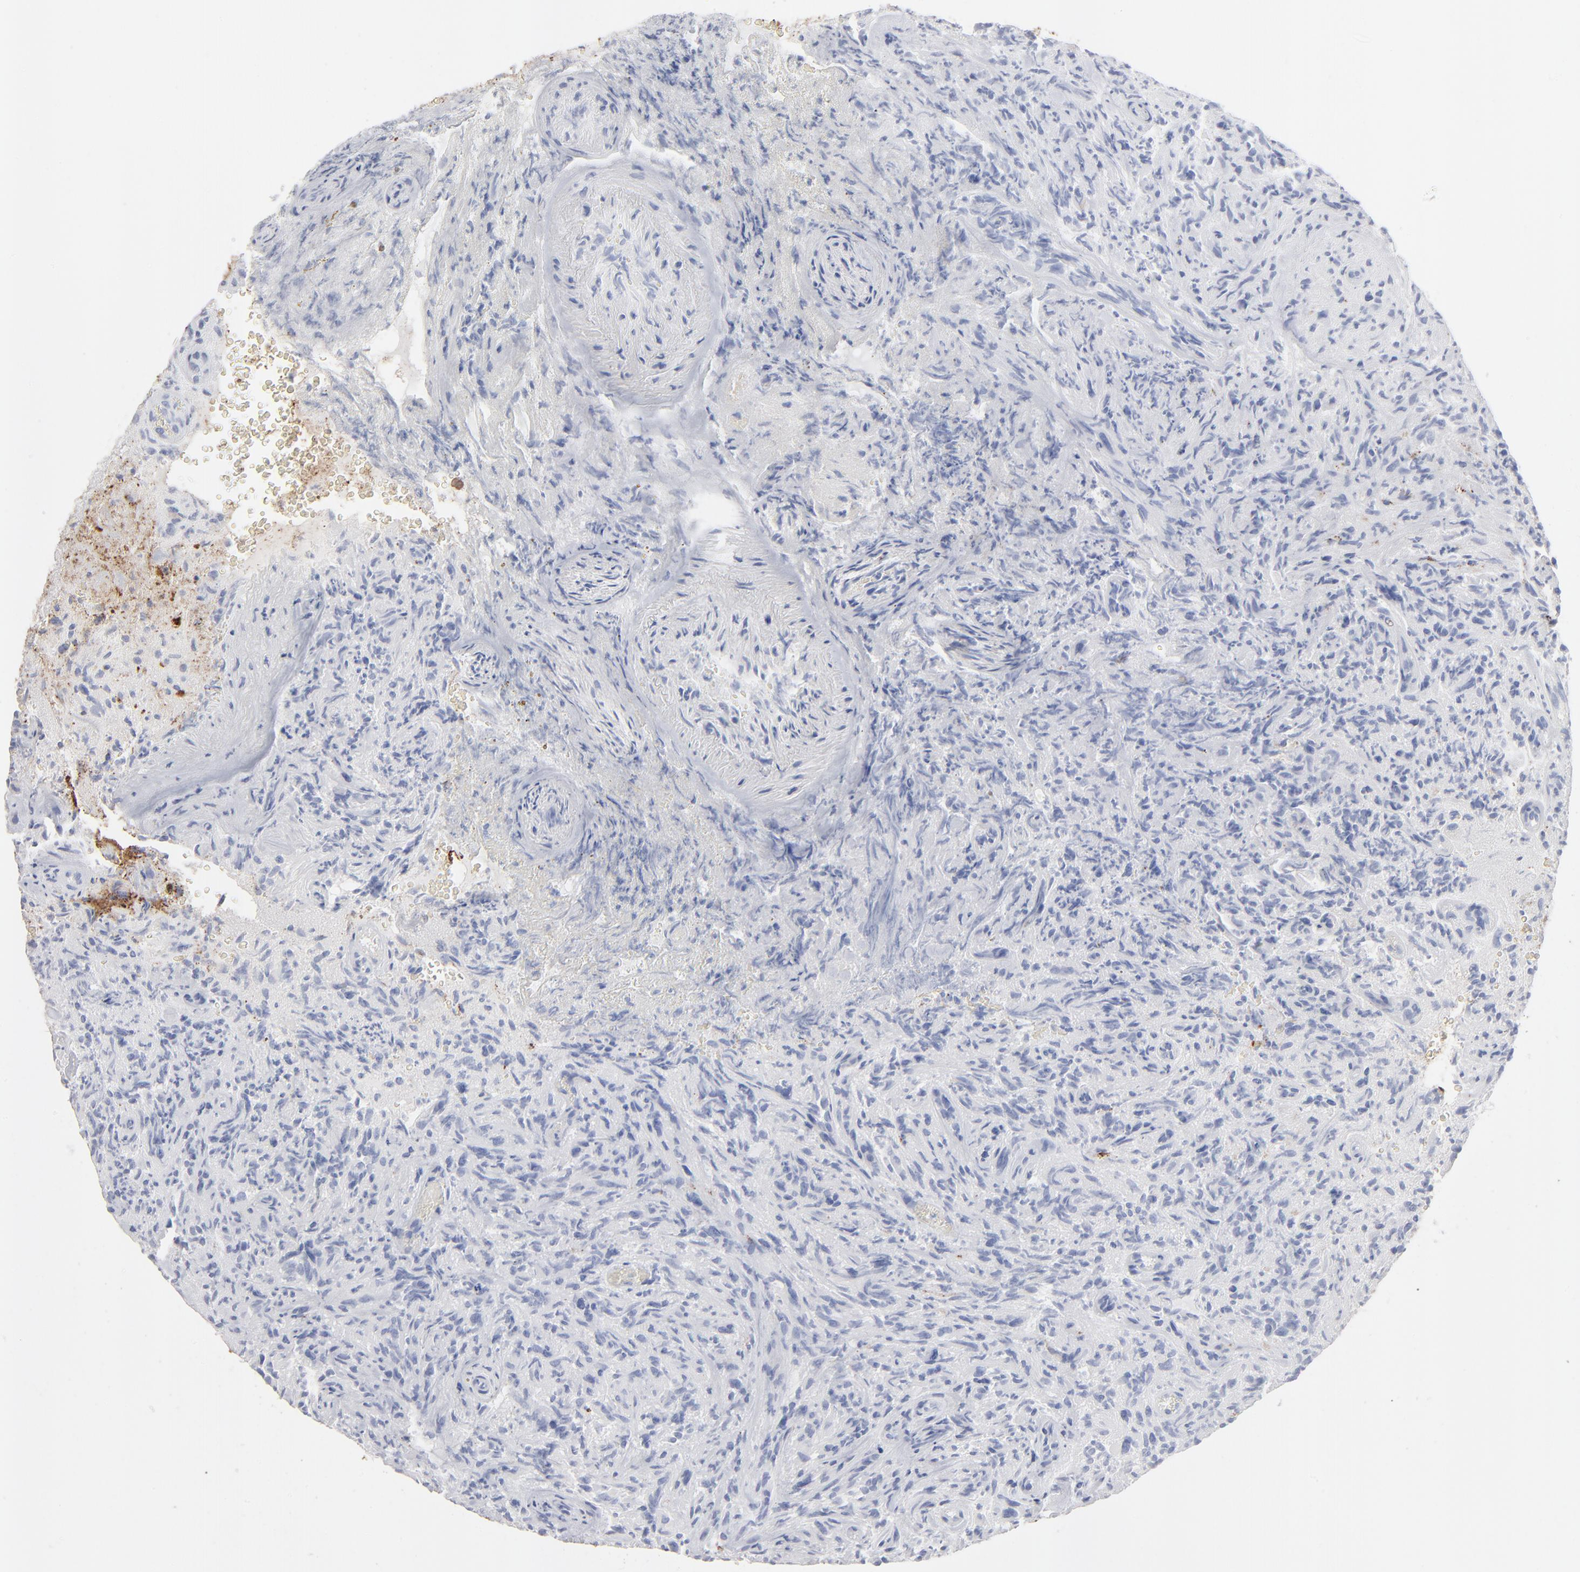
{"staining": {"intensity": "strong", "quantity": ">75%", "location": "cytoplasmic/membranous"}, "tissue": "glioma", "cell_type": "Tumor cells", "image_type": "cancer", "snomed": [{"axis": "morphology", "description": "Normal tissue, NOS"}, {"axis": "morphology", "description": "Glioma, malignant, High grade"}, {"axis": "topography", "description": "Cerebral cortex"}], "caption": "An image of high-grade glioma (malignant) stained for a protein displays strong cytoplasmic/membranous brown staining in tumor cells.", "gene": "ANXA5", "patient": {"sex": "male", "age": 75}}